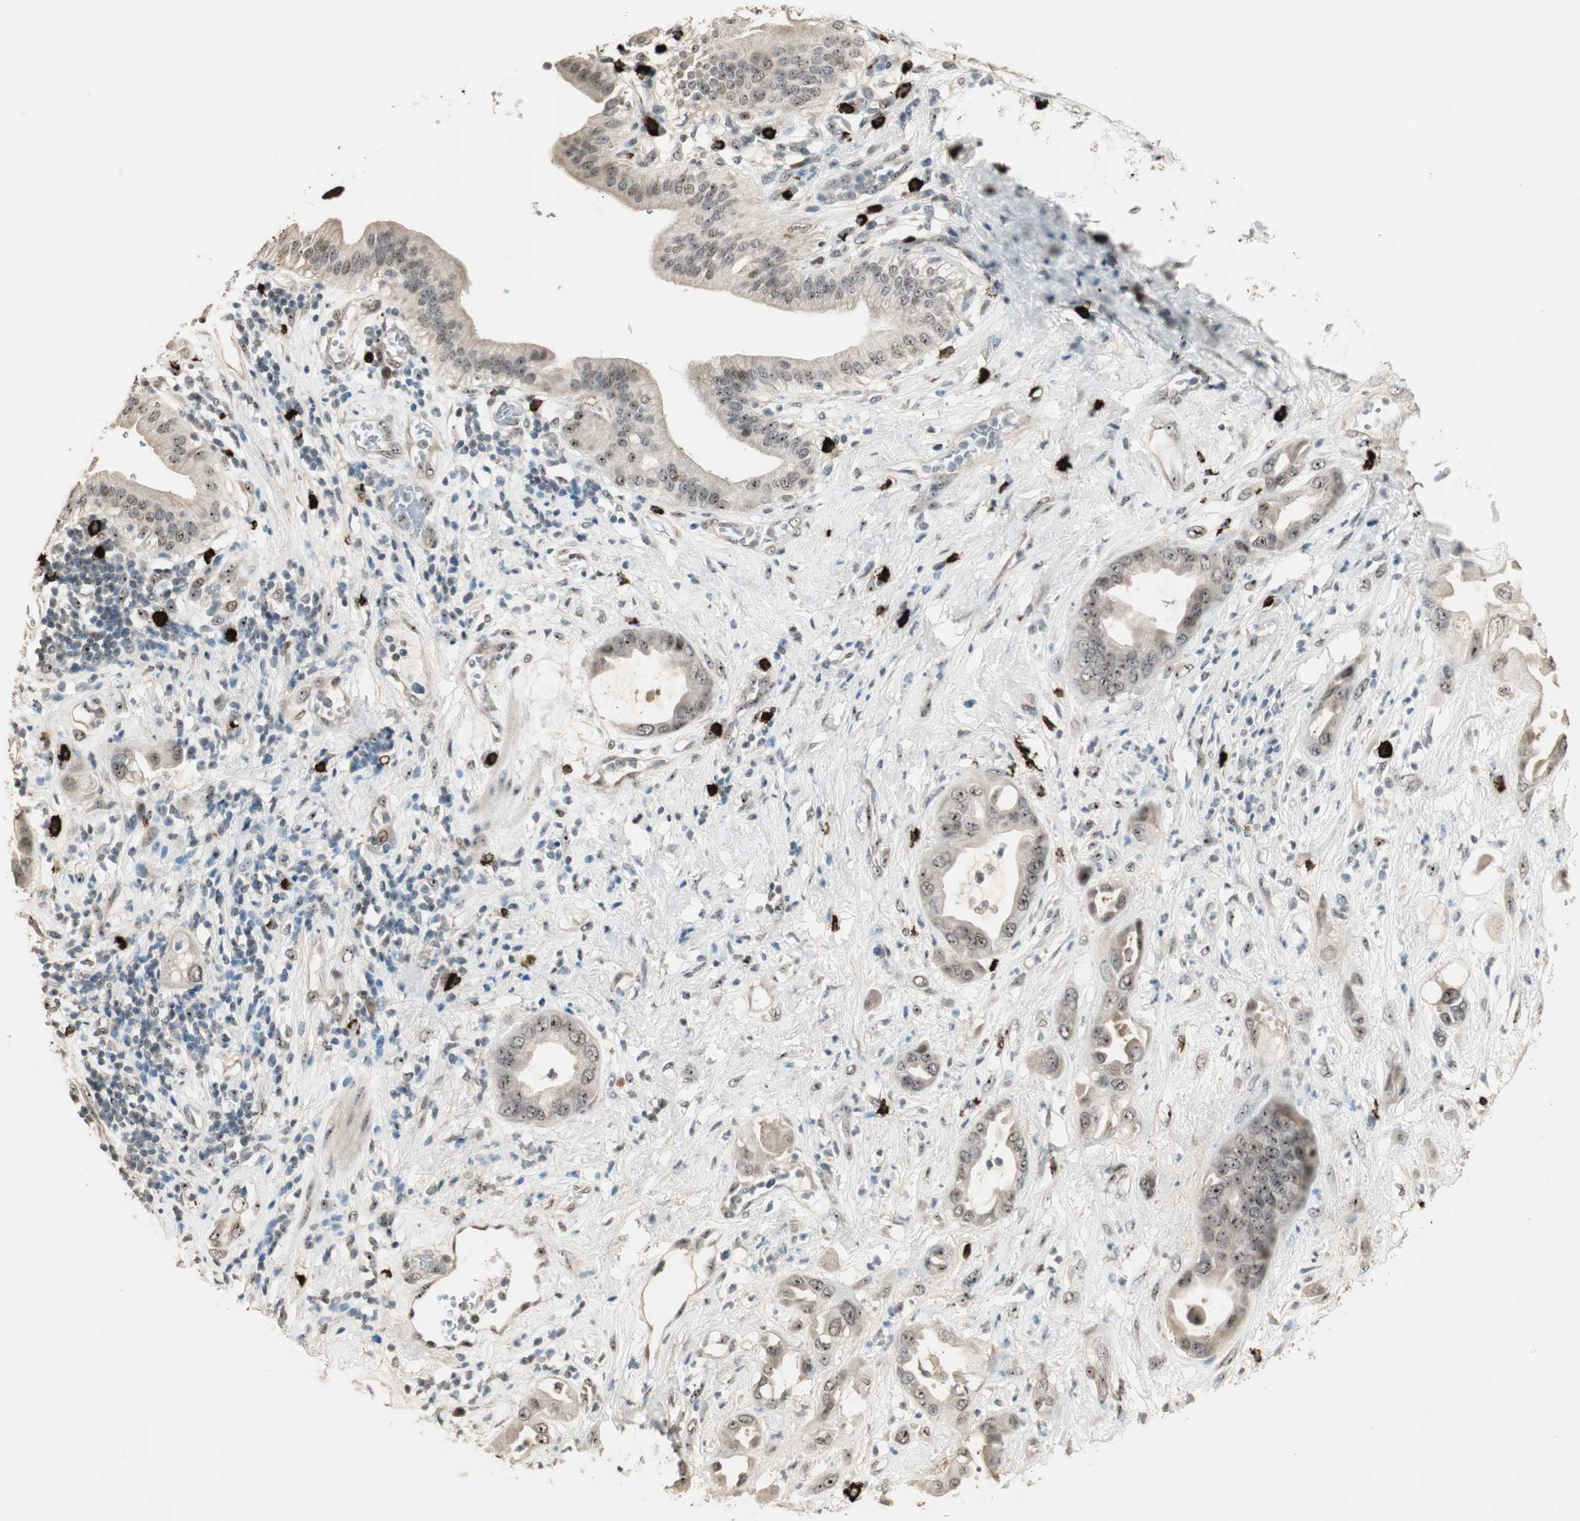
{"staining": {"intensity": "moderate", "quantity": "25%-75%", "location": "nuclear"}, "tissue": "pancreatic cancer", "cell_type": "Tumor cells", "image_type": "cancer", "snomed": [{"axis": "morphology", "description": "Adenocarcinoma, NOS"}, {"axis": "morphology", "description": "Adenocarcinoma, metastatic, NOS"}, {"axis": "topography", "description": "Lymph node"}, {"axis": "topography", "description": "Pancreas"}, {"axis": "topography", "description": "Duodenum"}], "caption": "This image demonstrates IHC staining of pancreatic adenocarcinoma, with medium moderate nuclear staining in about 25%-75% of tumor cells.", "gene": "ETV4", "patient": {"sex": "female", "age": 64}}